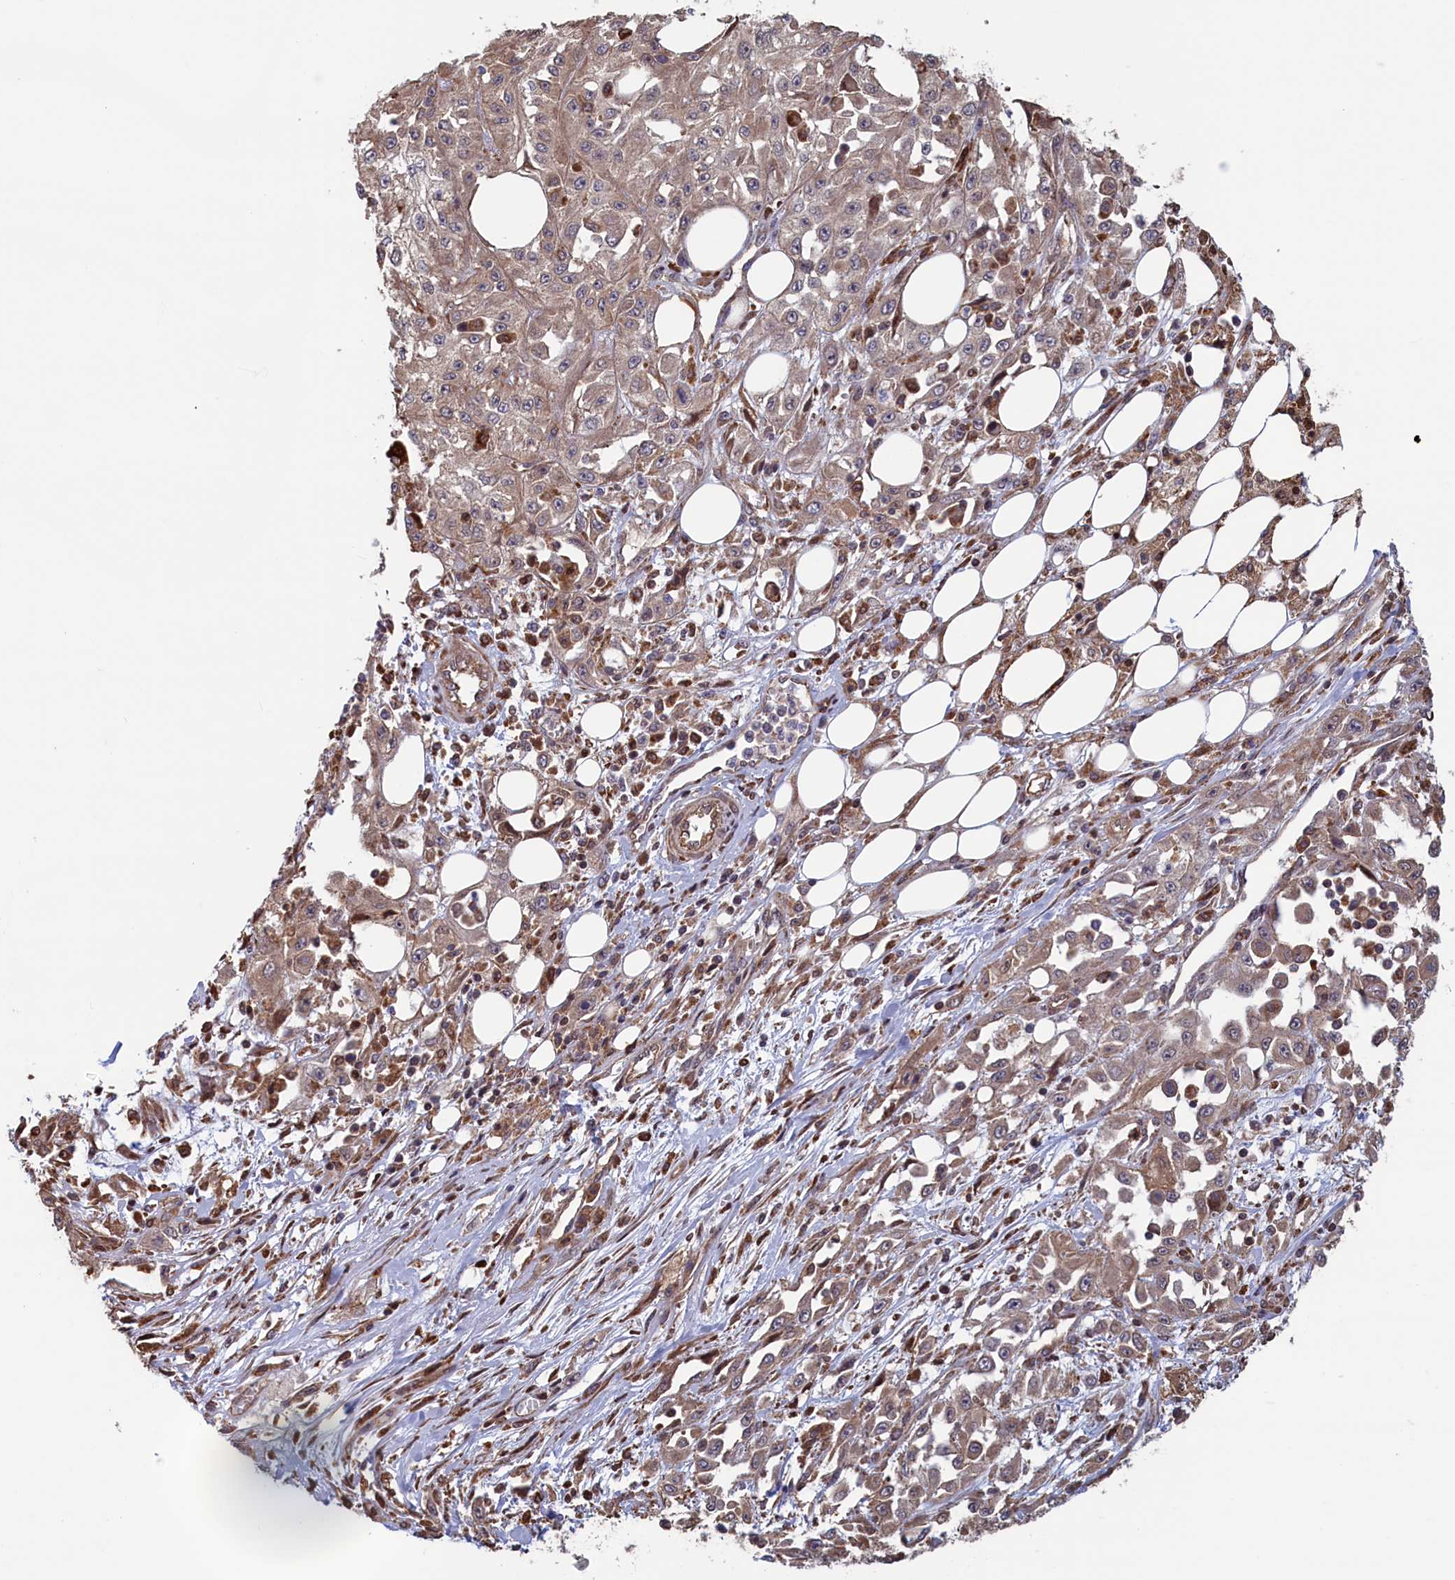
{"staining": {"intensity": "weak", "quantity": ">75%", "location": "cytoplasmic/membranous"}, "tissue": "skin cancer", "cell_type": "Tumor cells", "image_type": "cancer", "snomed": [{"axis": "morphology", "description": "Squamous cell carcinoma, NOS"}, {"axis": "morphology", "description": "Squamous cell carcinoma, metastatic, NOS"}, {"axis": "topography", "description": "Skin"}, {"axis": "topography", "description": "Lymph node"}], "caption": "Protein expression analysis of skin cancer exhibits weak cytoplasmic/membranous expression in about >75% of tumor cells.", "gene": "RILPL1", "patient": {"sex": "male", "age": 75}}